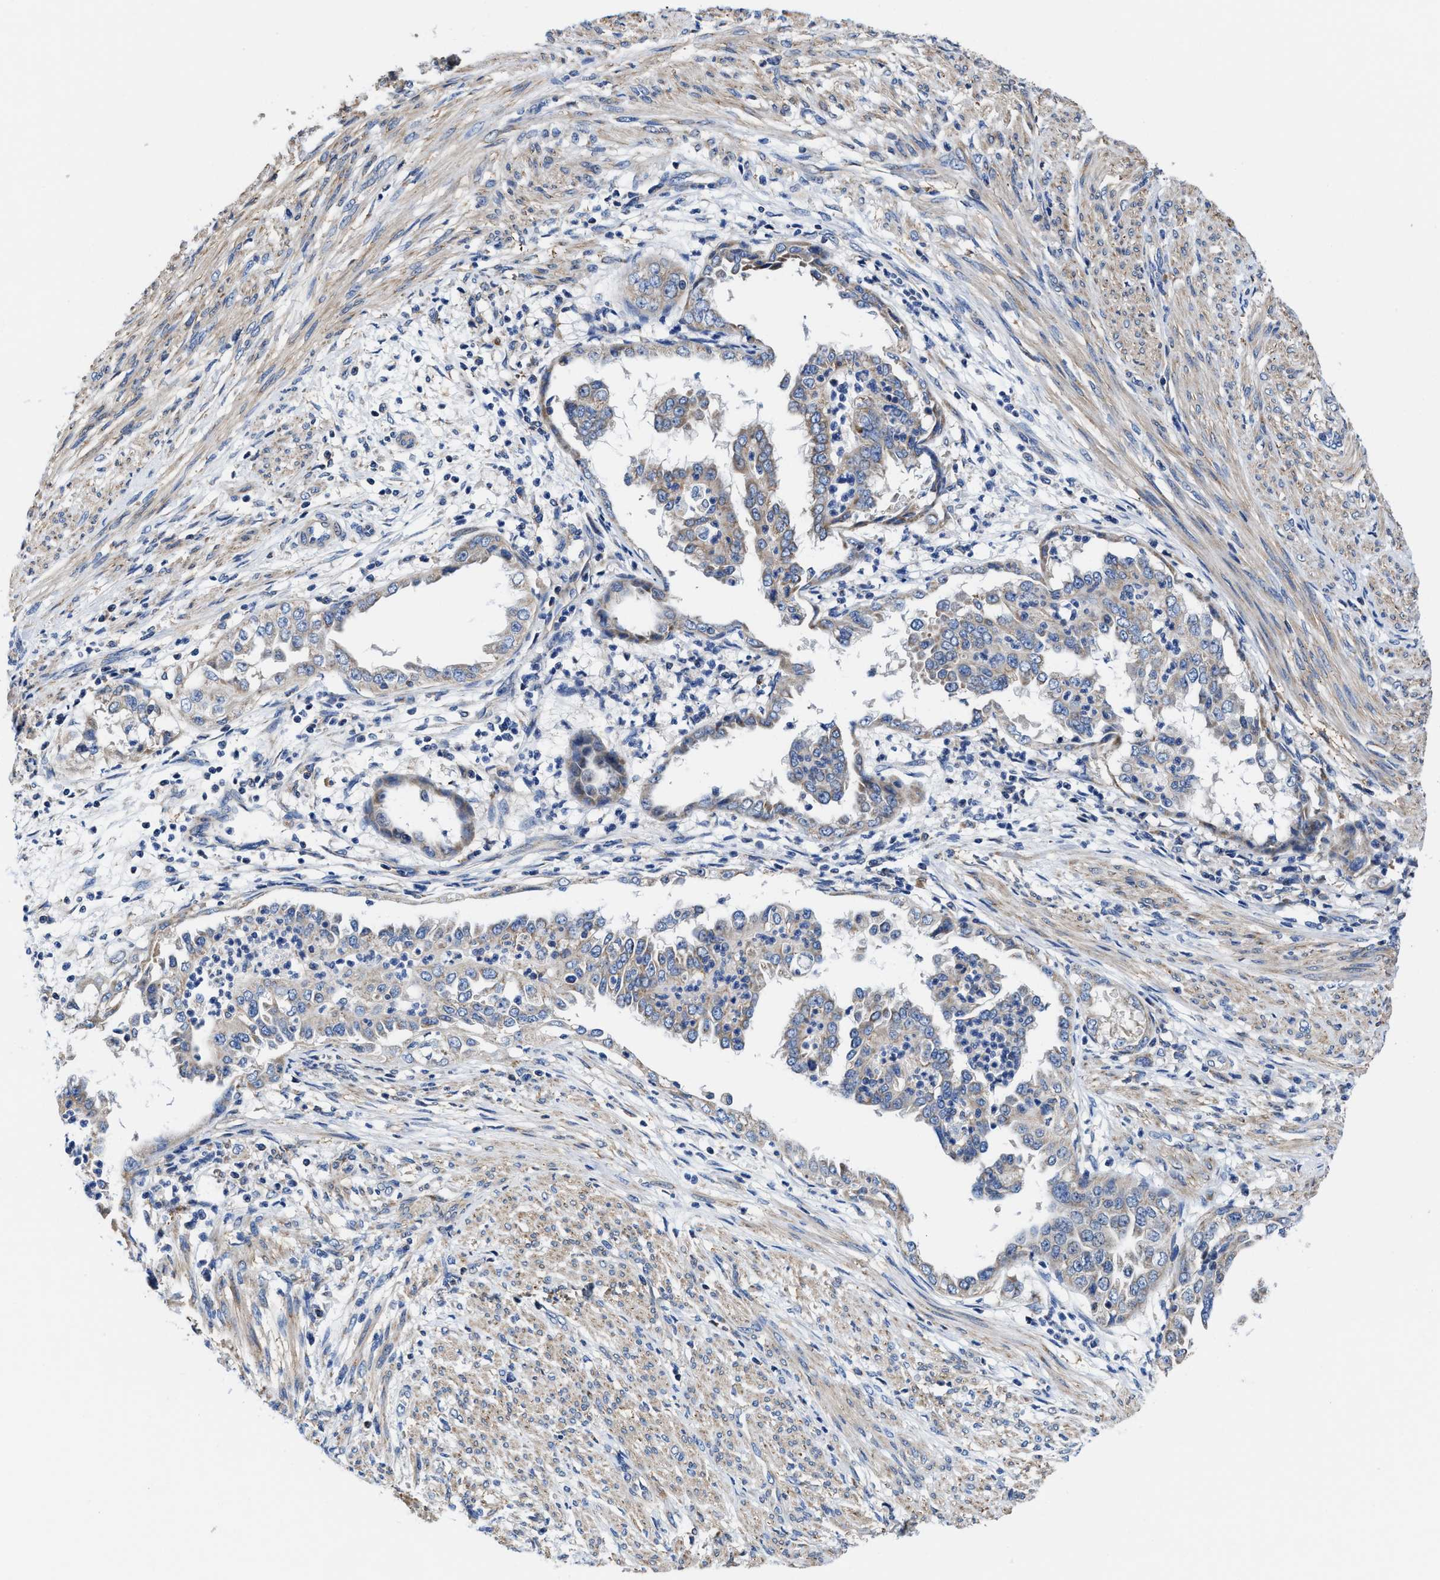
{"staining": {"intensity": "weak", "quantity": "<25%", "location": "cytoplasmic/membranous"}, "tissue": "endometrial cancer", "cell_type": "Tumor cells", "image_type": "cancer", "snomed": [{"axis": "morphology", "description": "Adenocarcinoma, NOS"}, {"axis": "topography", "description": "Endometrium"}], "caption": "Protein analysis of endometrial cancer (adenocarcinoma) reveals no significant staining in tumor cells.", "gene": "TMEM30A", "patient": {"sex": "female", "age": 85}}